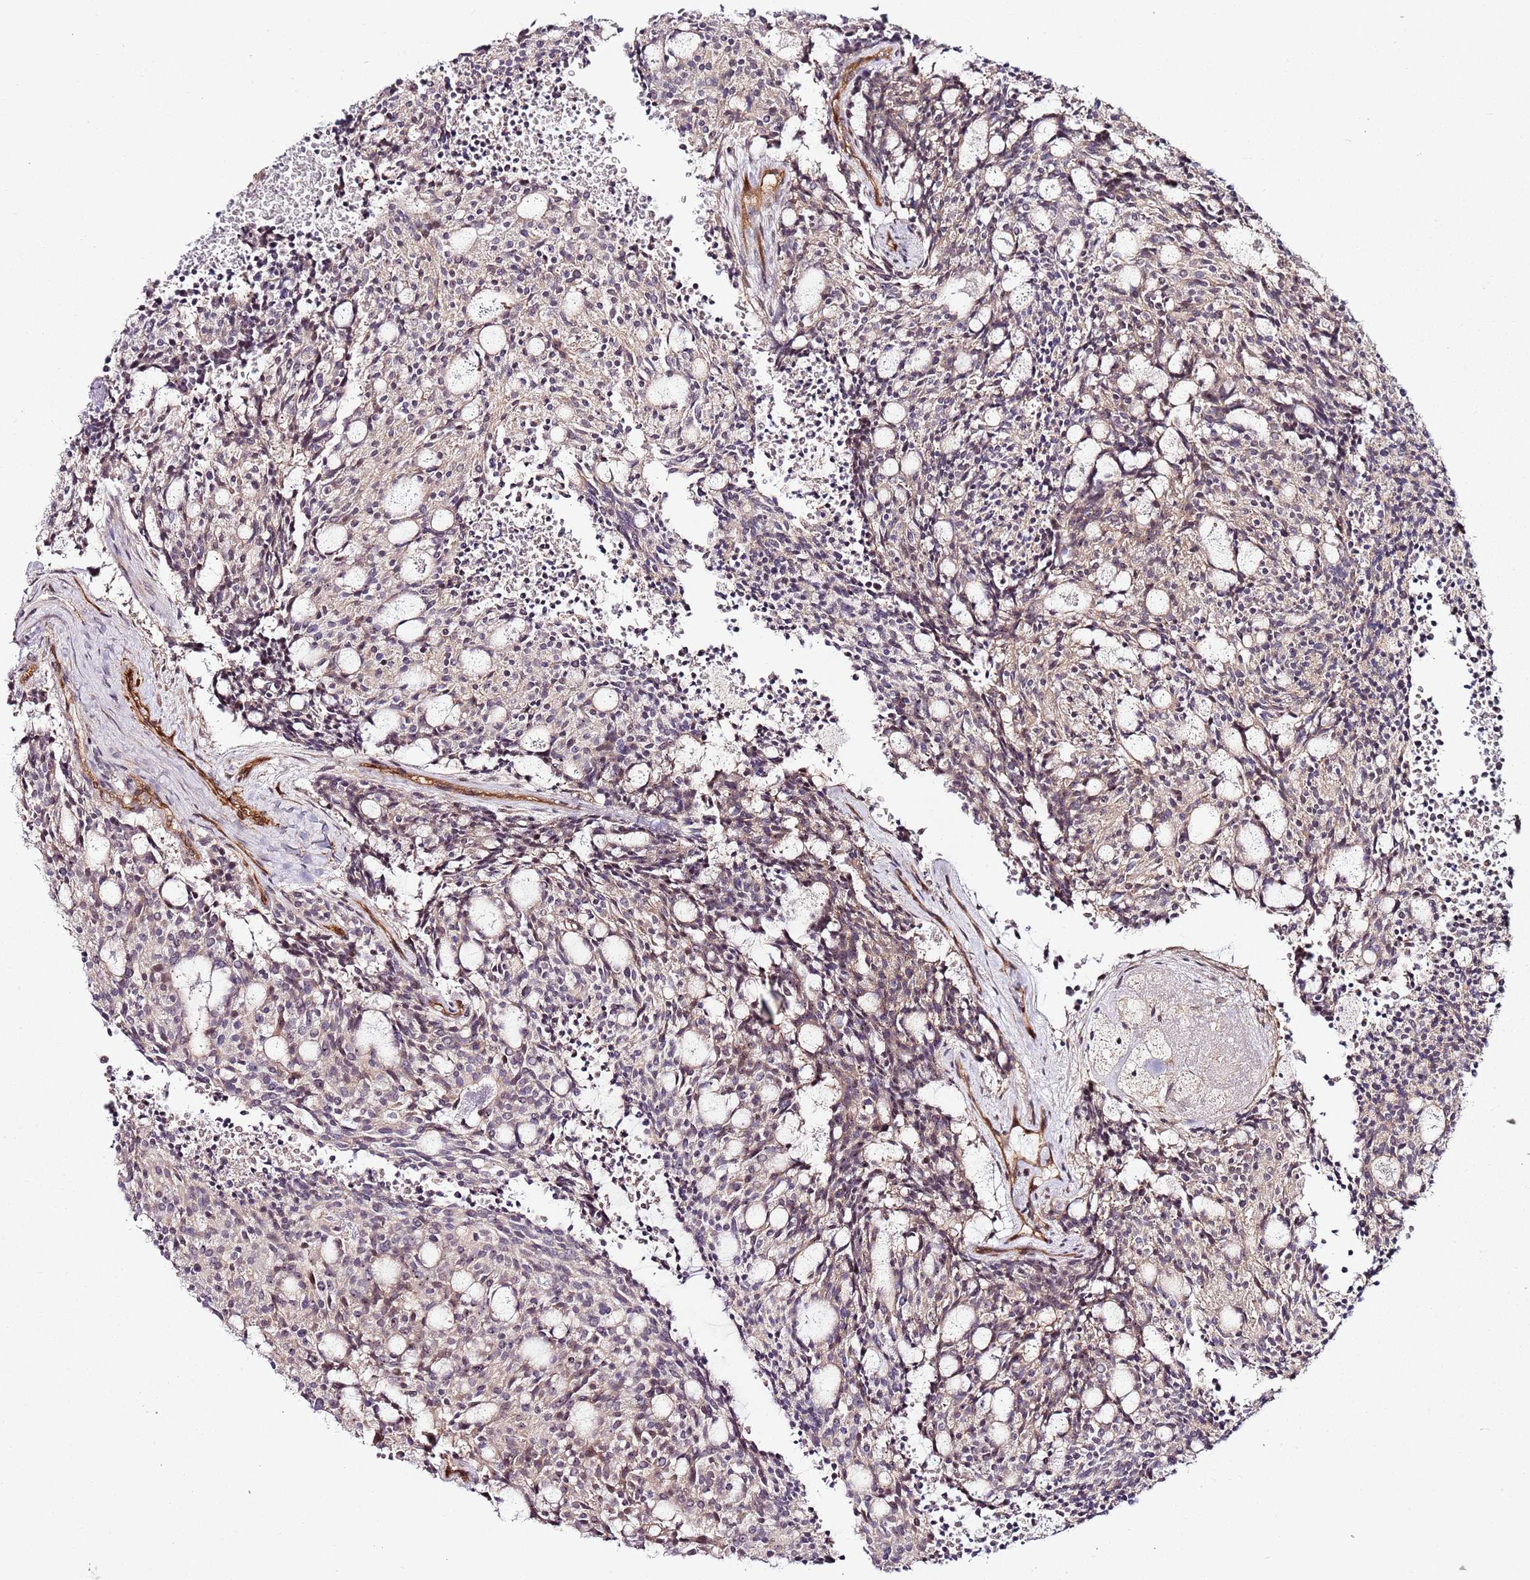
{"staining": {"intensity": "negative", "quantity": "none", "location": "none"}, "tissue": "carcinoid", "cell_type": "Tumor cells", "image_type": "cancer", "snomed": [{"axis": "morphology", "description": "Carcinoid, malignant, NOS"}, {"axis": "topography", "description": "Pancreas"}], "caption": "Malignant carcinoid was stained to show a protein in brown. There is no significant positivity in tumor cells. (Stains: DAB IHC with hematoxylin counter stain, Microscopy: brightfield microscopy at high magnification).", "gene": "CCNYL1", "patient": {"sex": "female", "age": 54}}